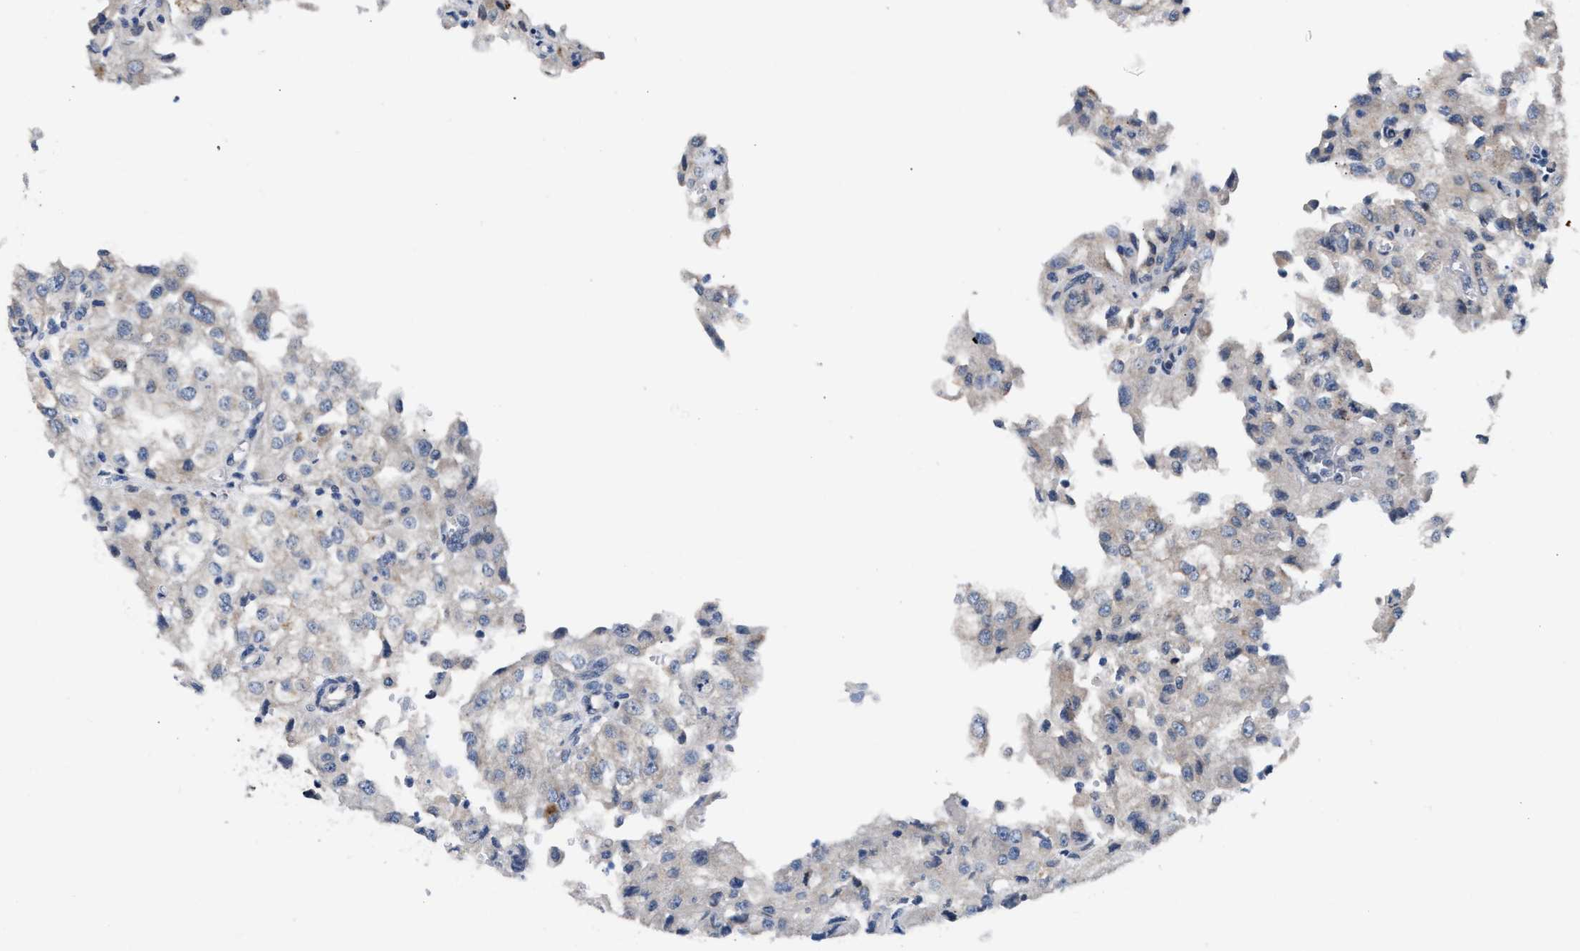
{"staining": {"intensity": "weak", "quantity": "<25%", "location": "cytoplasmic/membranous"}, "tissue": "renal cancer", "cell_type": "Tumor cells", "image_type": "cancer", "snomed": [{"axis": "morphology", "description": "Adenocarcinoma, NOS"}, {"axis": "topography", "description": "Kidney"}], "caption": "Renal cancer (adenocarcinoma) was stained to show a protein in brown. There is no significant staining in tumor cells. Brightfield microscopy of immunohistochemistry stained with DAB (brown) and hematoxylin (blue), captured at high magnification.", "gene": "MYH3", "patient": {"sex": "female", "age": 54}}